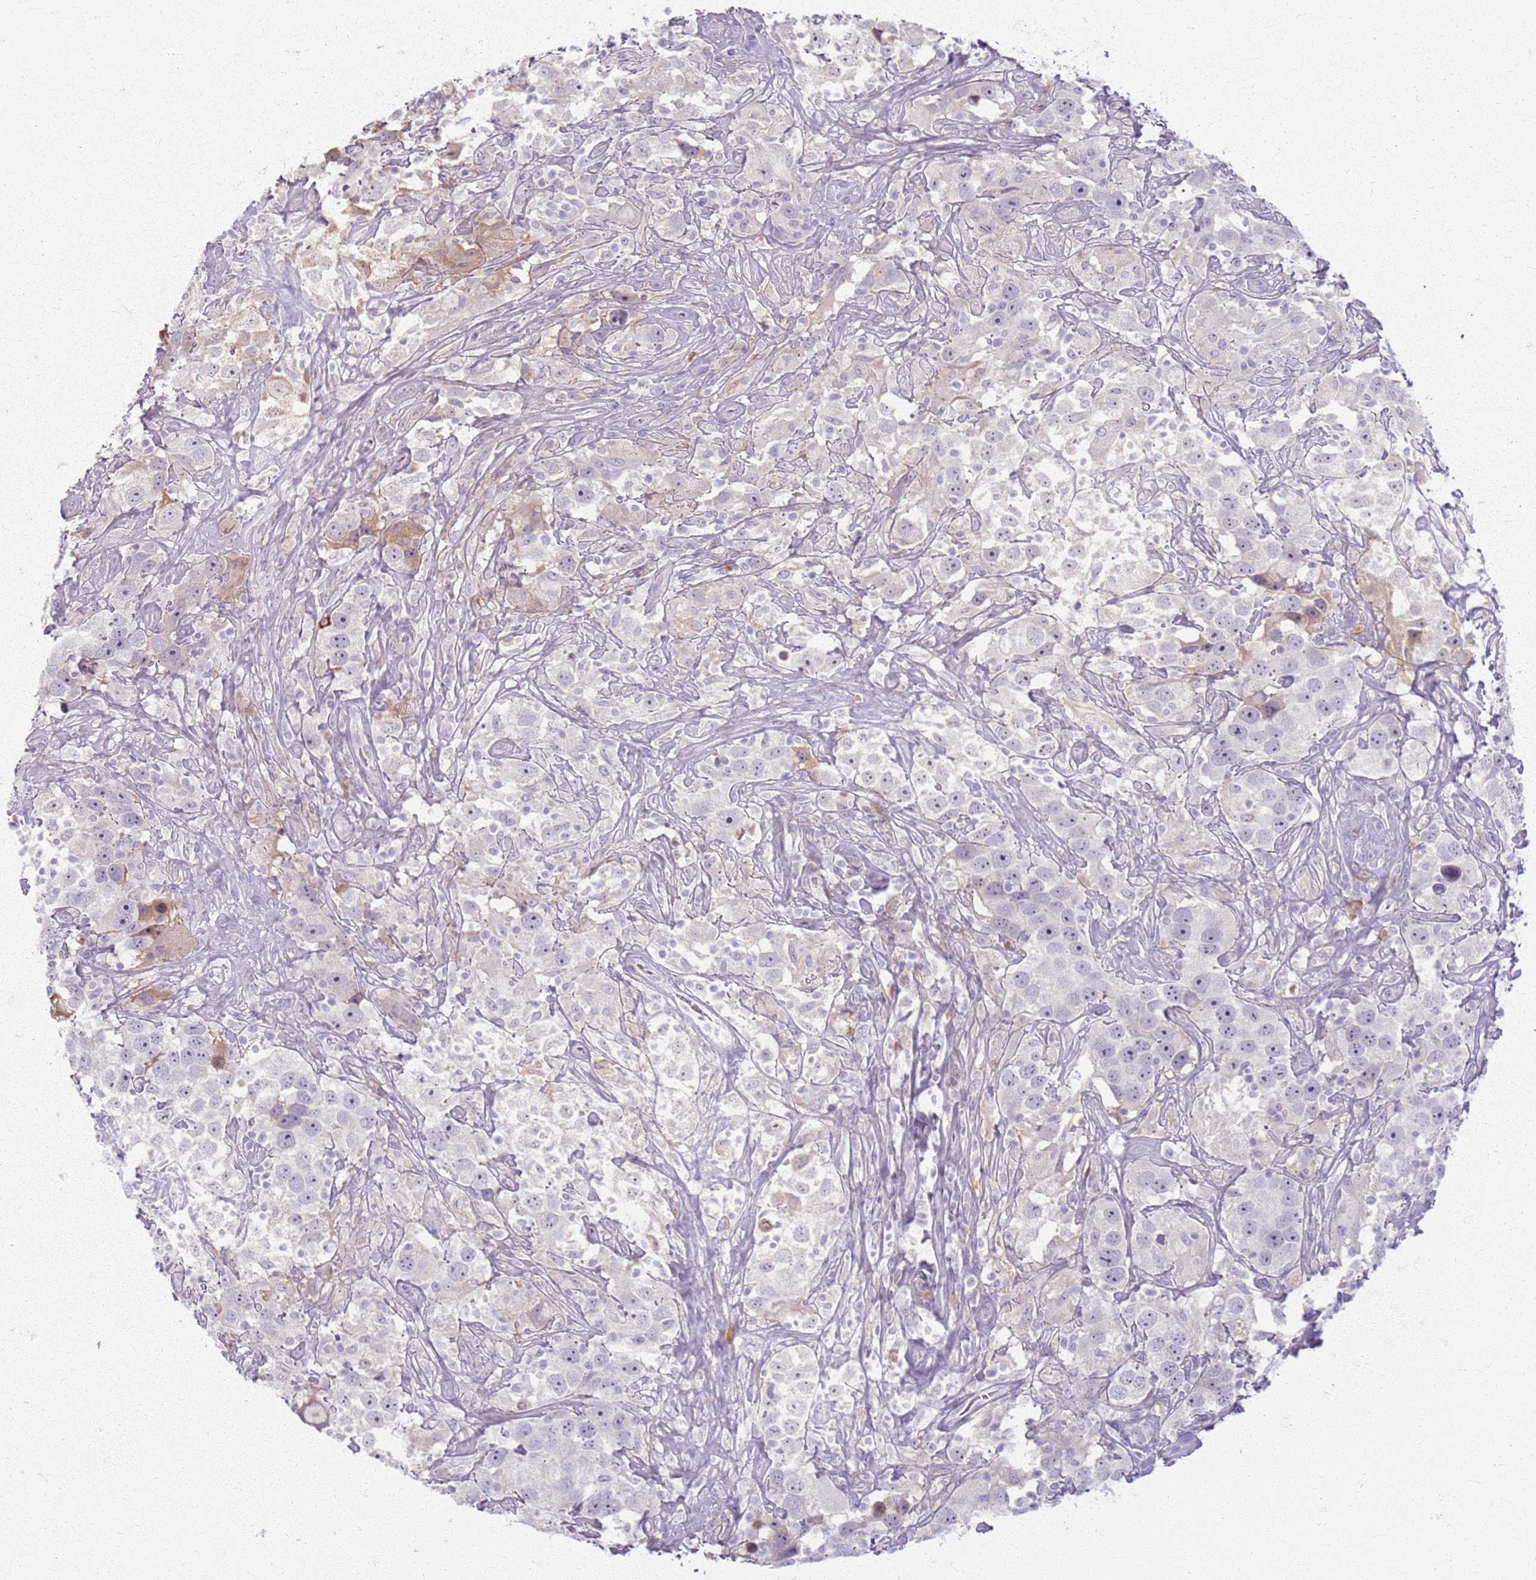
{"staining": {"intensity": "negative", "quantity": "none", "location": "none"}, "tissue": "testis cancer", "cell_type": "Tumor cells", "image_type": "cancer", "snomed": [{"axis": "morphology", "description": "Seminoma, NOS"}, {"axis": "topography", "description": "Testis"}], "caption": "Immunohistochemical staining of testis cancer (seminoma) shows no significant staining in tumor cells.", "gene": "CRIPT", "patient": {"sex": "male", "age": 49}}